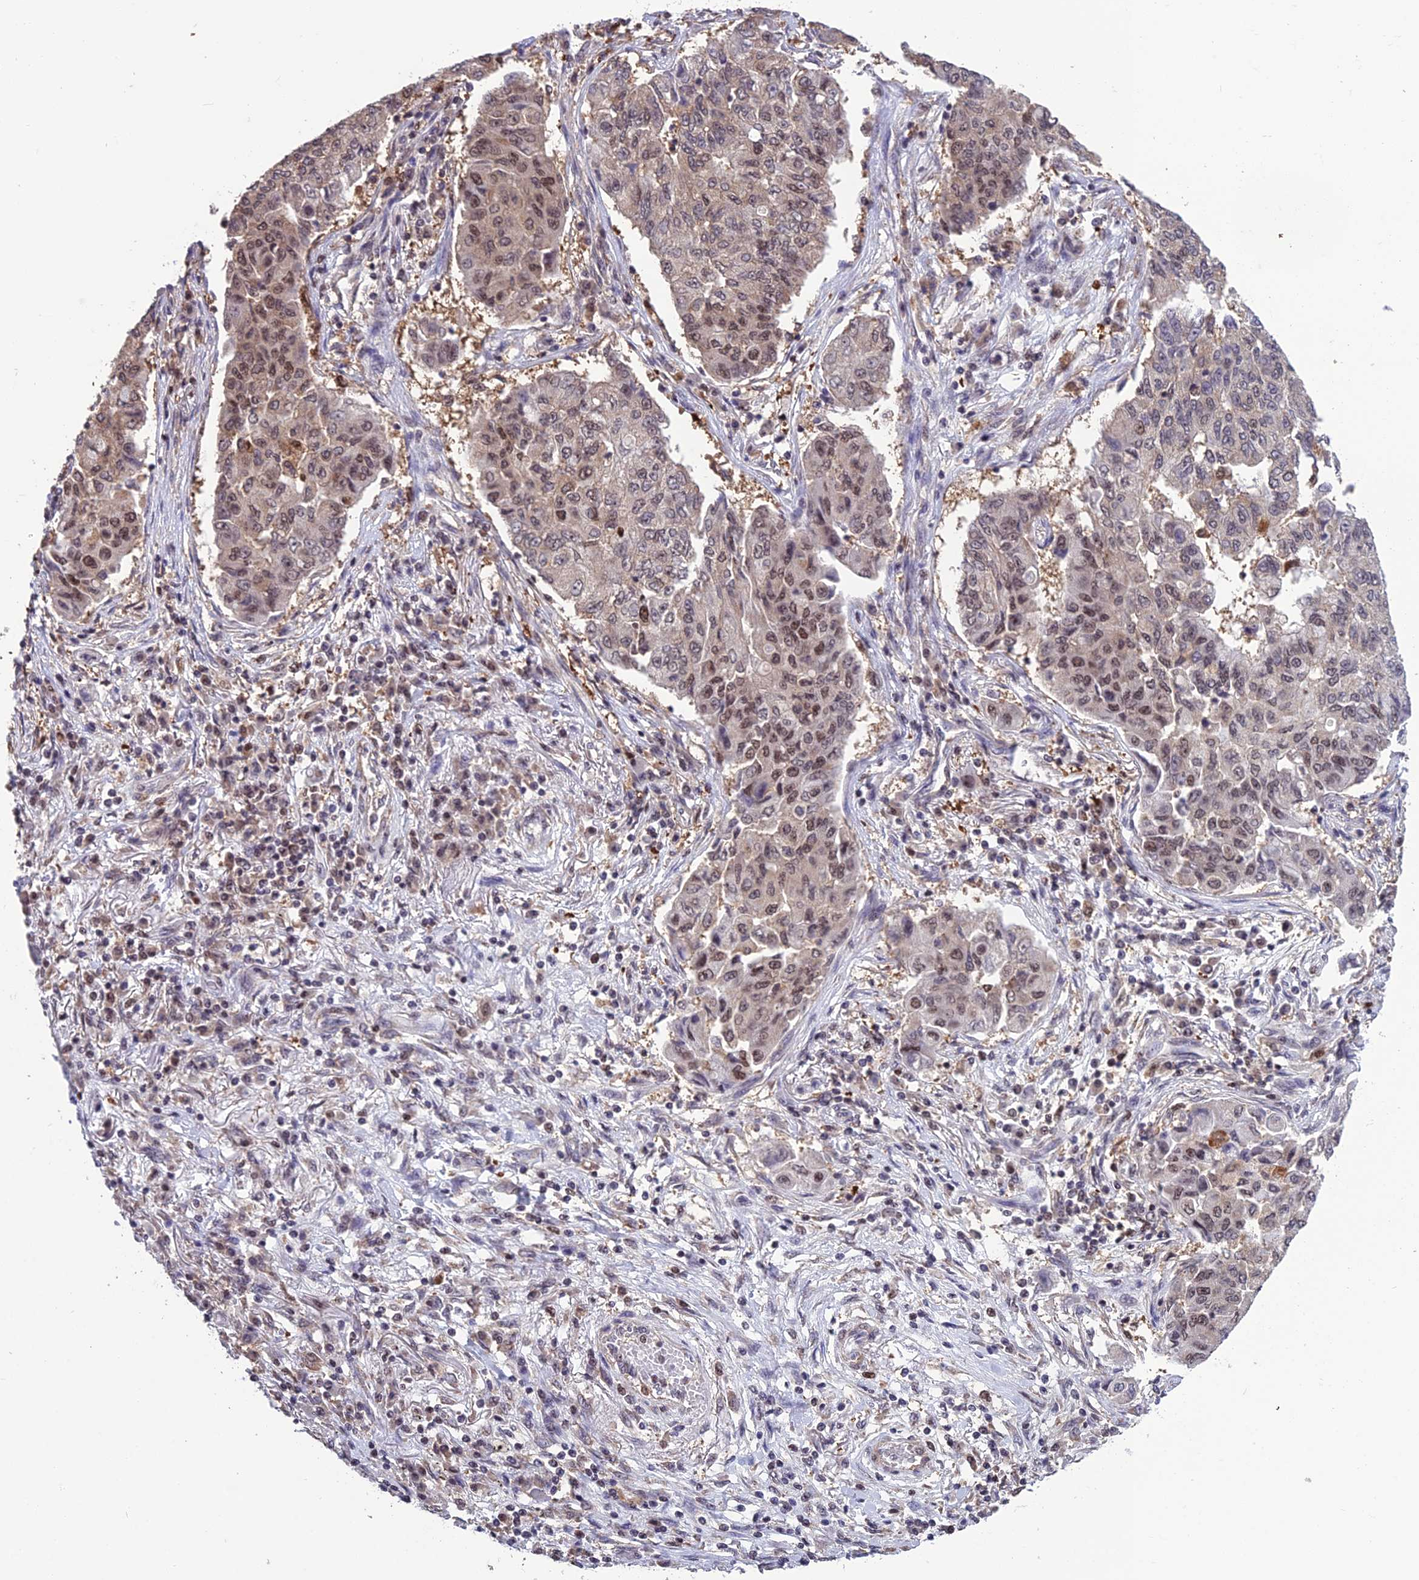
{"staining": {"intensity": "moderate", "quantity": "25%-75%", "location": "nuclear"}, "tissue": "lung cancer", "cell_type": "Tumor cells", "image_type": "cancer", "snomed": [{"axis": "morphology", "description": "Squamous cell carcinoma, NOS"}, {"axis": "topography", "description": "Lung"}], "caption": "Protein expression analysis of lung cancer demonstrates moderate nuclear positivity in approximately 25%-75% of tumor cells. (DAB IHC with brightfield microscopy, high magnification).", "gene": "MIS12", "patient": {"sex": "male", "age": 74}}